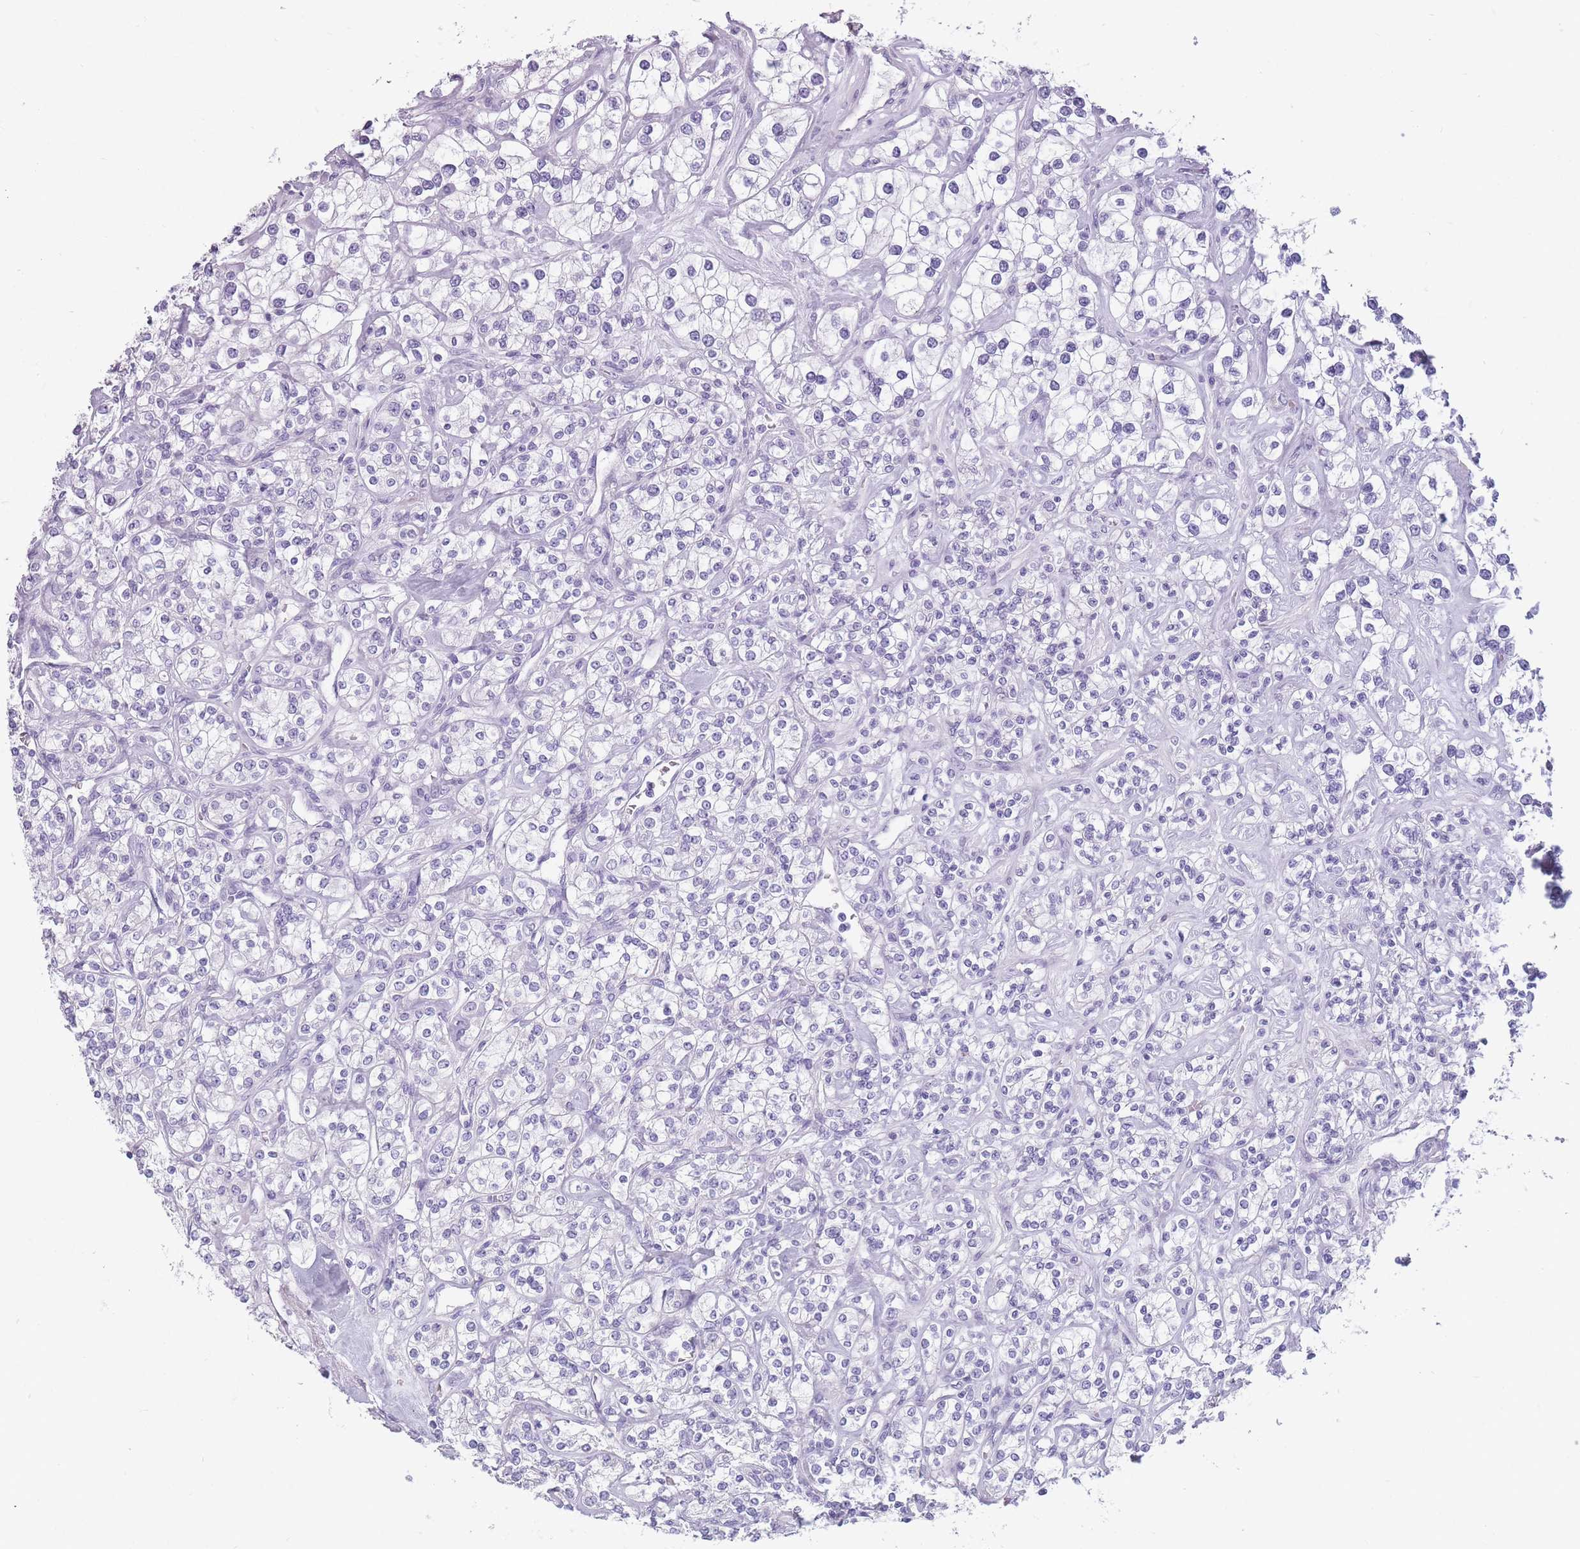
{"staining": {"intensity": "negative", "quantity": "none", "location": "none"}, "tissue": "renal cancer", "cell_type": "Tumor cells", "image_type": "cancer", "snomed": [{"axis": "morphology", "description": "Adenocarcinoma, NOS"}, {"axis": "topography", "description": "Kidney"}], "caption": "Tumor cells show no significant expression in renal cancer (adenocarcinoma).", "gene": "CCNO", "patient": {"sex": "male", "age": 77}}